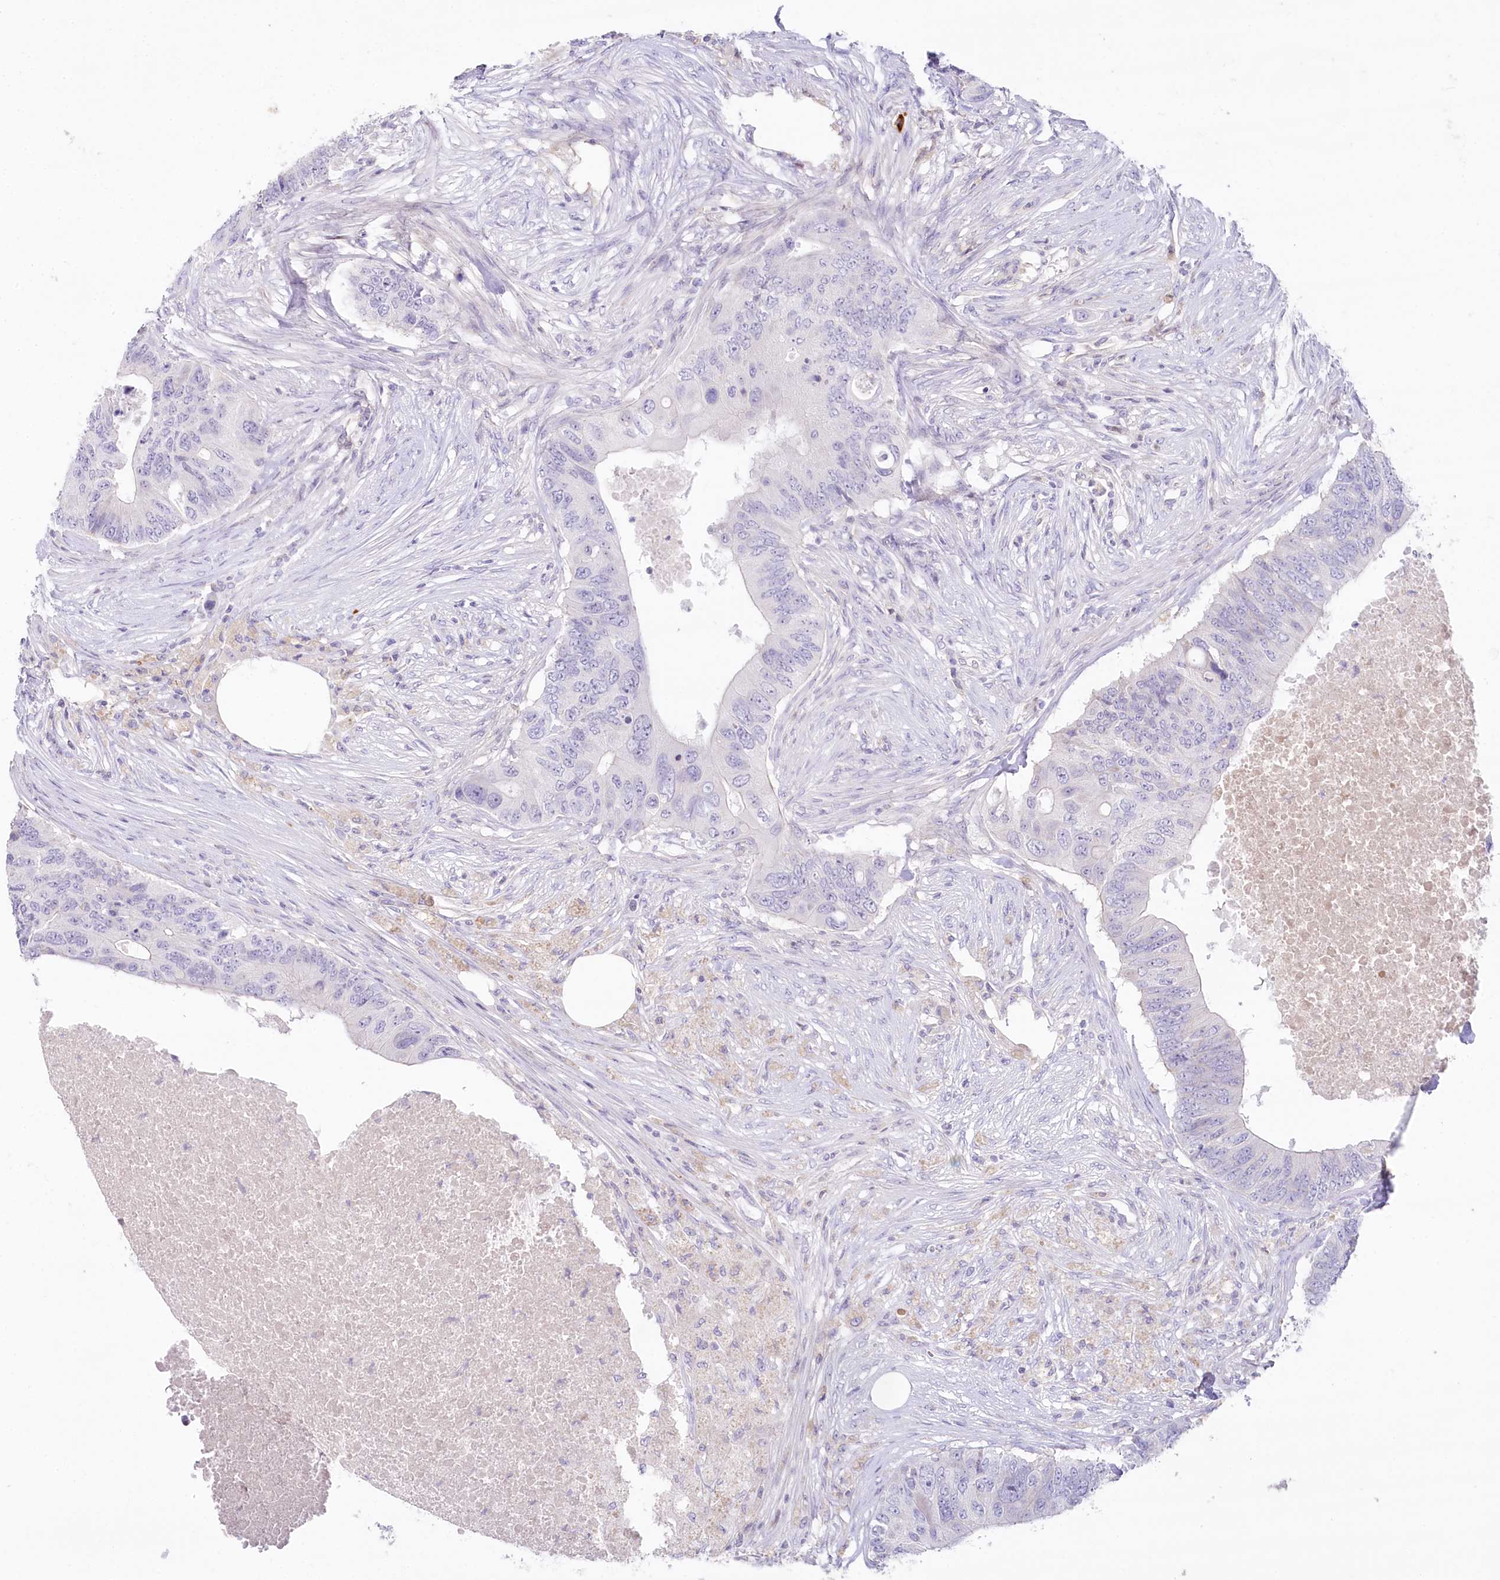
{"staining": {"intensity": "negative", "quantity": "none", "location": "none"}, "tissue": "colorectal cancer", "cell_type": "Tumor cells", "image_type": "cancer", "snomed": [{"axis": "morphology", "description": "Adenocarcinoma, NOS"}, {"axis": "topography", "description": "Colon"}], "caption": "This is a micrograph of immunohistochemistry (IHC) staining of adenocarcinoma (colorectal), which shows no expression in tumor cells. The staining is performed using DAB (3,3'-diaminobenzidine) brown chromogen with nuclei counter-stained in using hematoxylin.", "gene": "MYOZ1", "patient": {"sex": "male", "age": 71}}